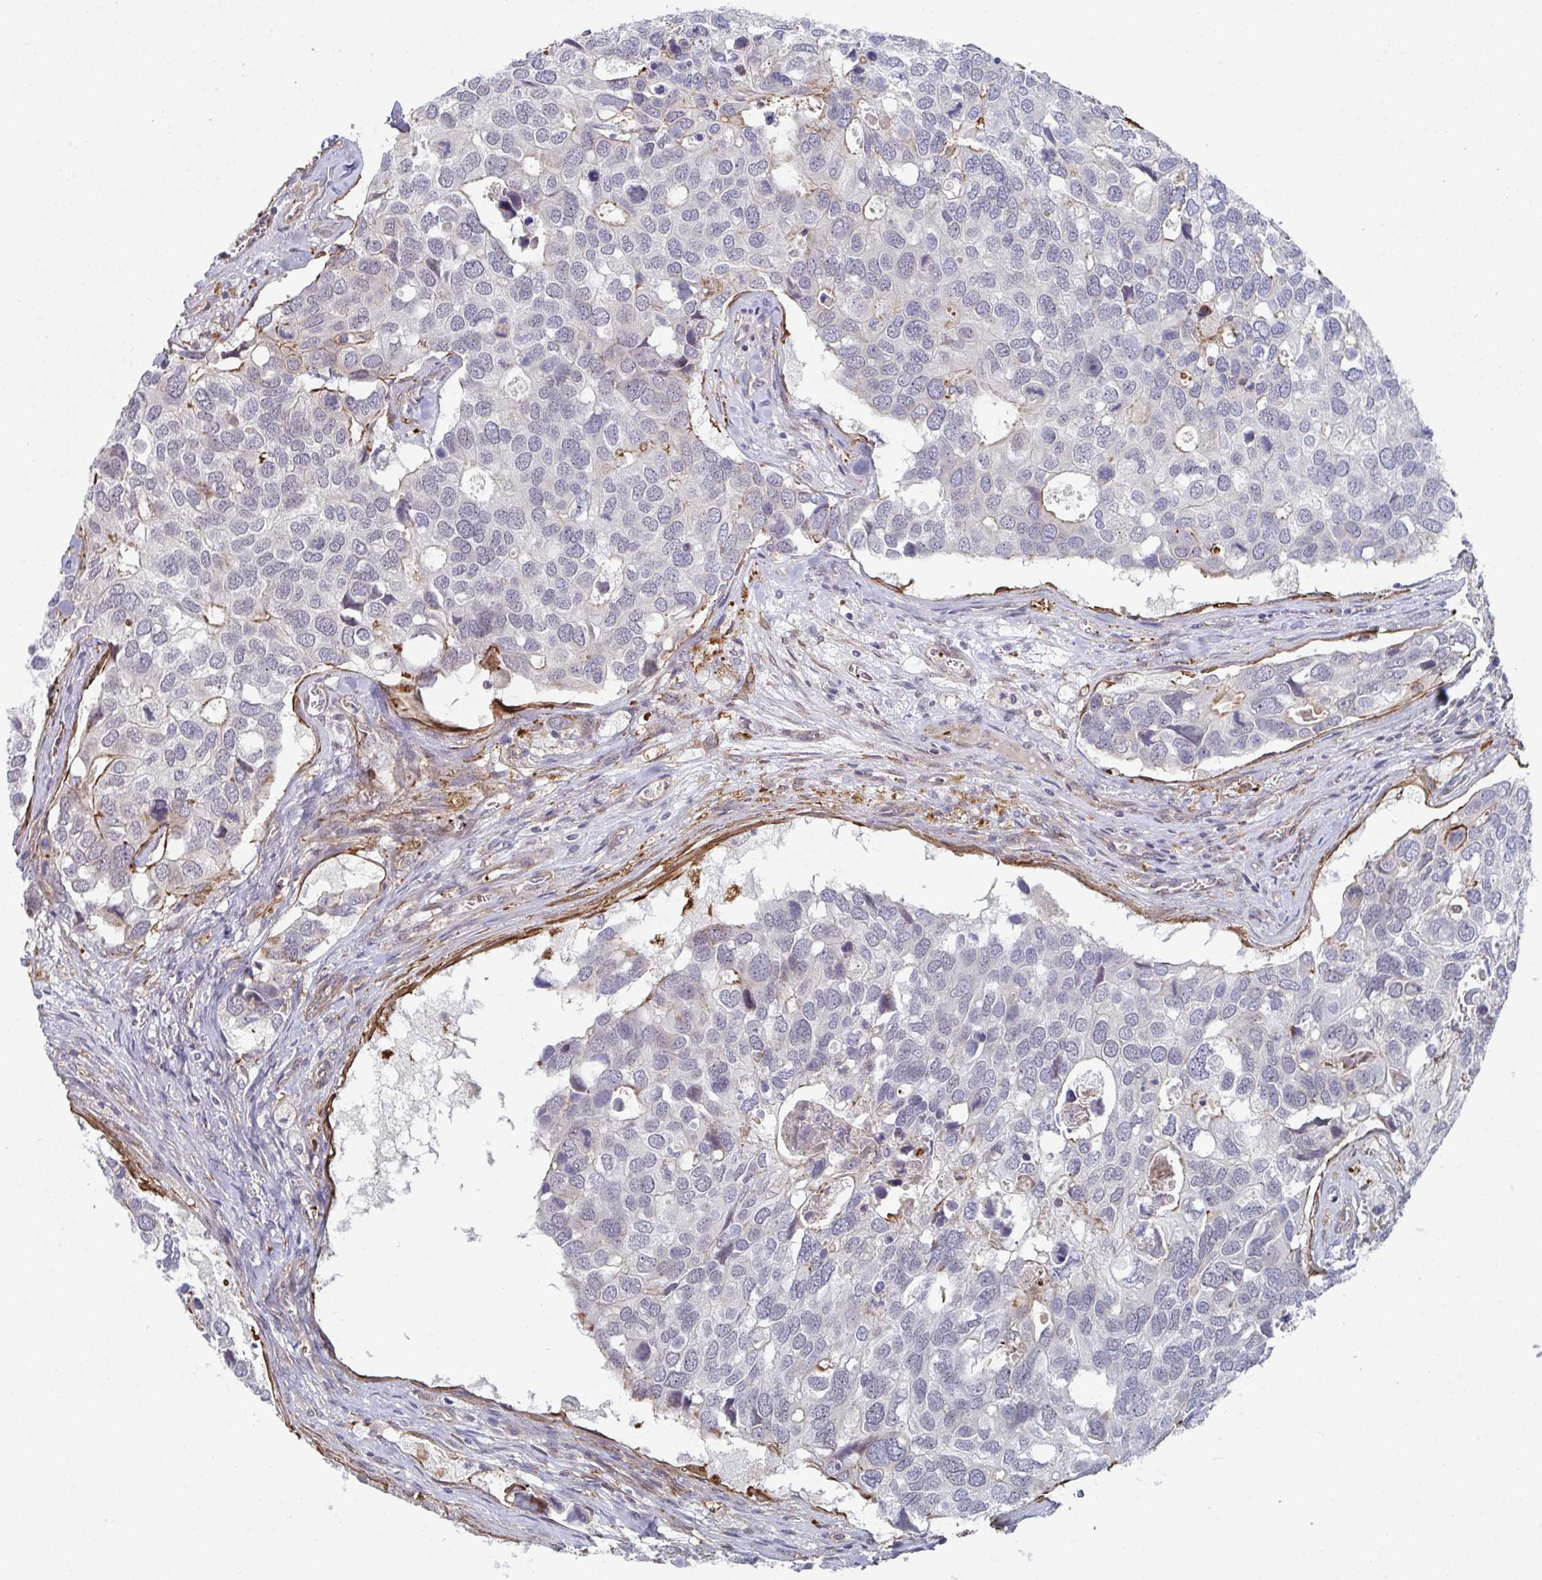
{"staining": {"intensity": "negative", "quantity": "none", "location": "none"}, "tissue": "breast cancer", "cell_type": "Tumor cells", "image_type": "cancer", "snomed": [{"axis": "morphology", "description": "Duct carcinoma"}, {"axis": "topography", "description": "Breast"}], "caption": "IHC of breast cancer shows no staining in tumor cells.", "gene": "NEURL4", "patient": {"sex": "female", "age": 83}}